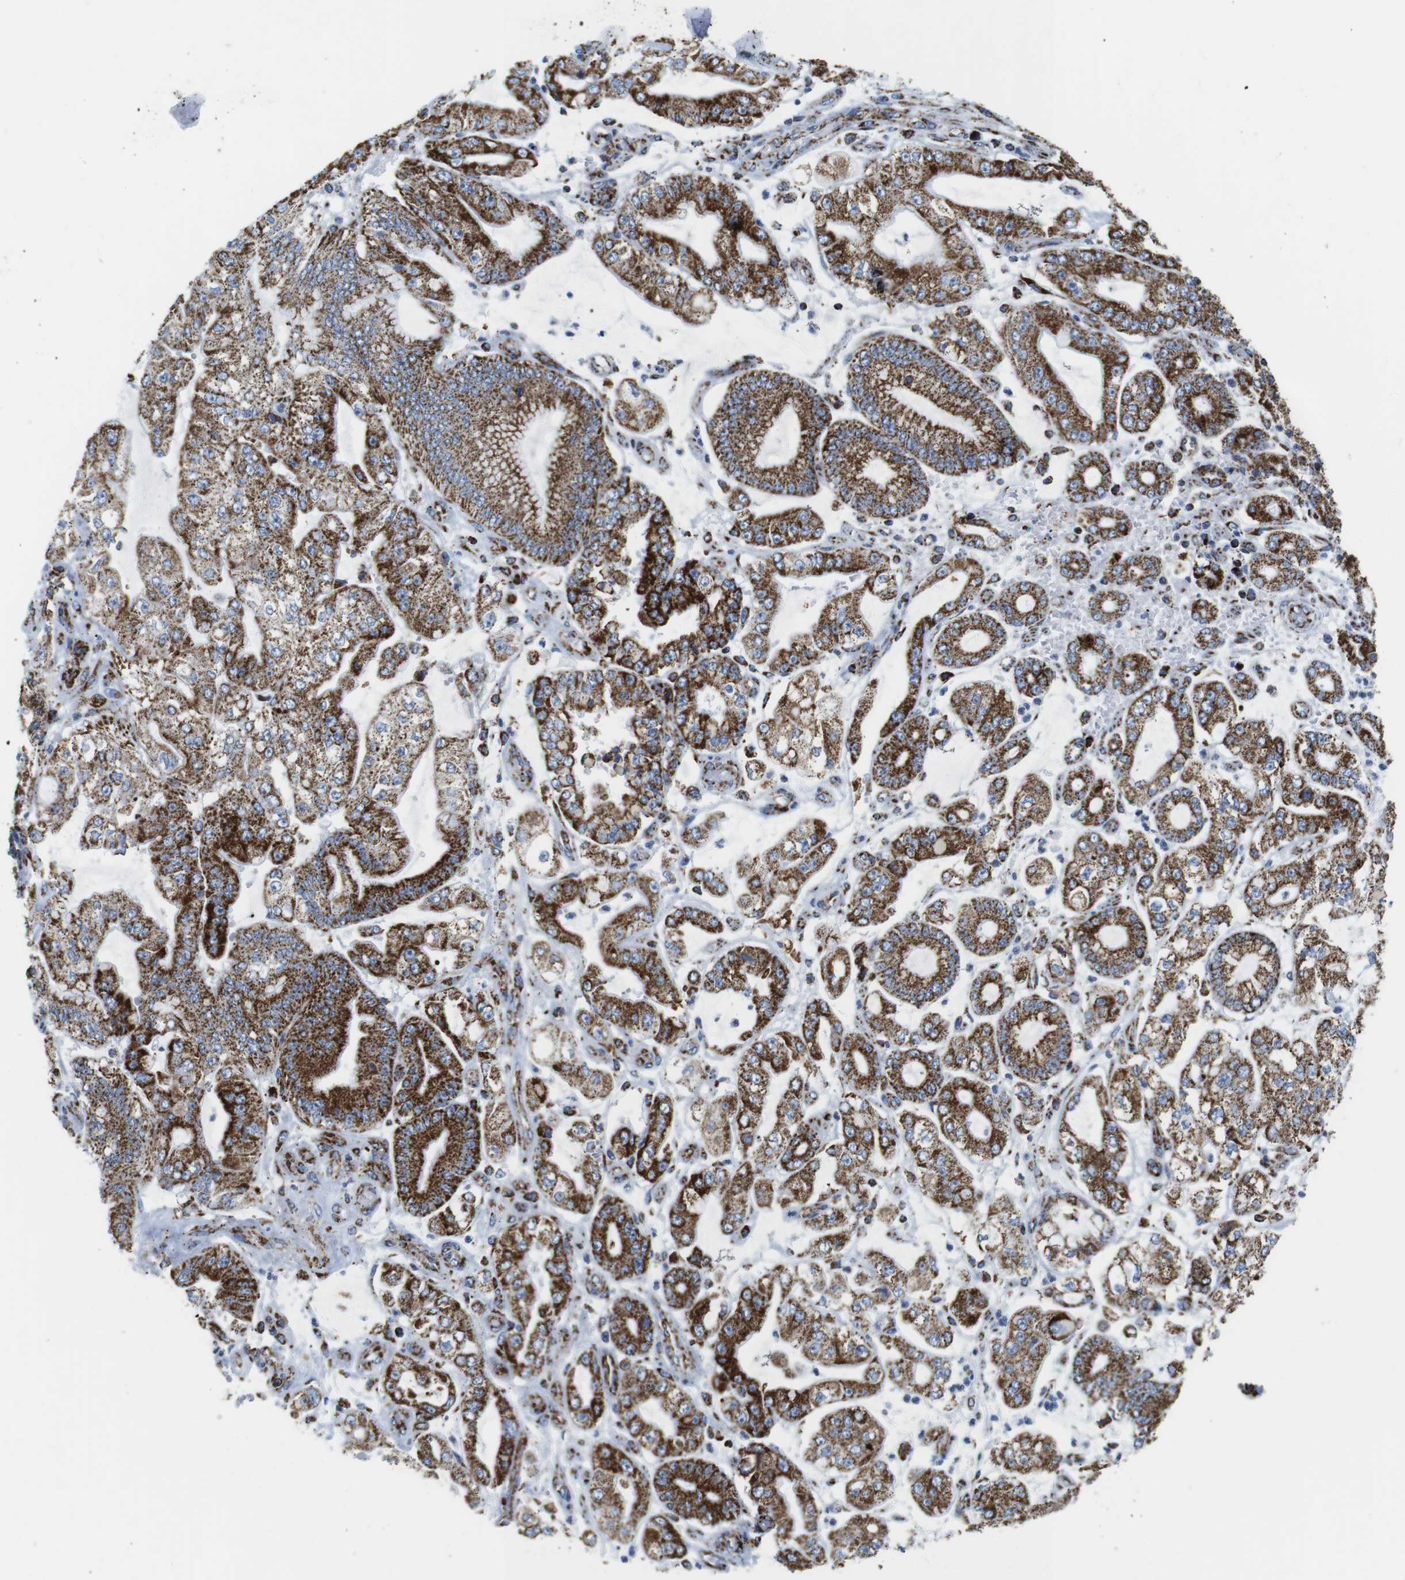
{"staining": {"intensity": "strong", "quantity": ">75%", "location": "cytoplasmic/membranous"}, "tissue": "stomach cancer", "cell_type": "Tumor cells", "image_type": "cancer", "snomed": [{"axis": "morphology", "description": "Adenocarcinoma, NOS"}, {"axis": "topography", "description": "Stomach"}], "caption": "This image displays stomach cancer (adenocarcinoma) stained with IHC to label a protein in brown. The cytoplasmic/membranous of tumor cells show strong positivity for the protein. Nuclei are counter-stained blue.", "gene": "ATP5PO", "patient": {"sex": "male", "age": 76}}